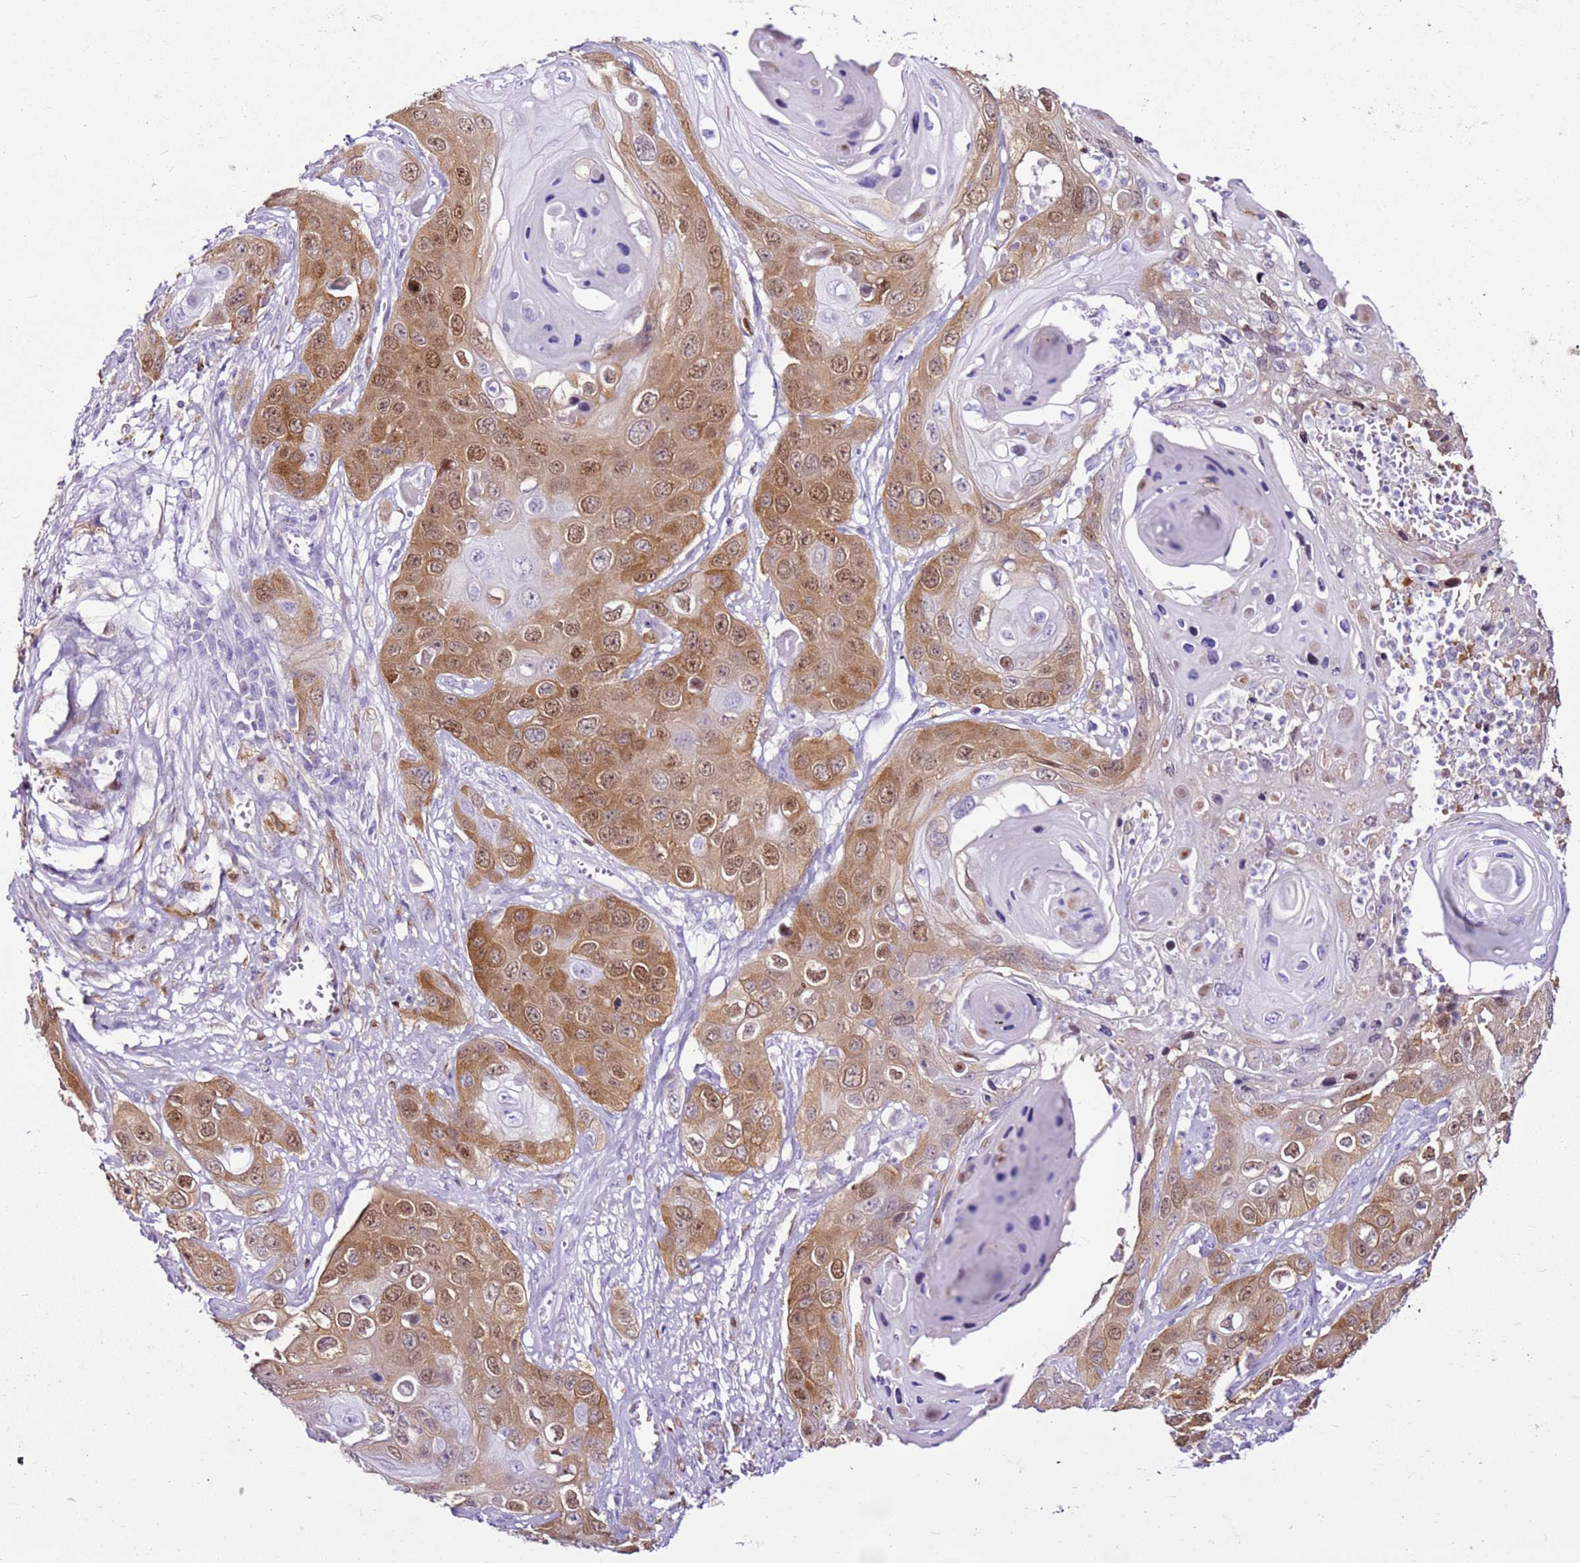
{"staining": {"intensity": "moderate", "quantity": "25%-75%", "location": "cytoplasmic/membranous,nuclear"}, "tissue": "skin cancer", "cell_type": "Tumor cells", "image_type": "cancer", "snomed": [{"axis": "morphology", "description": "Squamous cell carcinoma, NOS"}, {"axis": "topography", "description": "Skin"}], "caption": "Human squamous cell carcinoma (skin) stained with a protein marker reveals moderate staining in tumor cells.", "gene": "SPC25", "patient": {"sex": "male", "age": 55}}